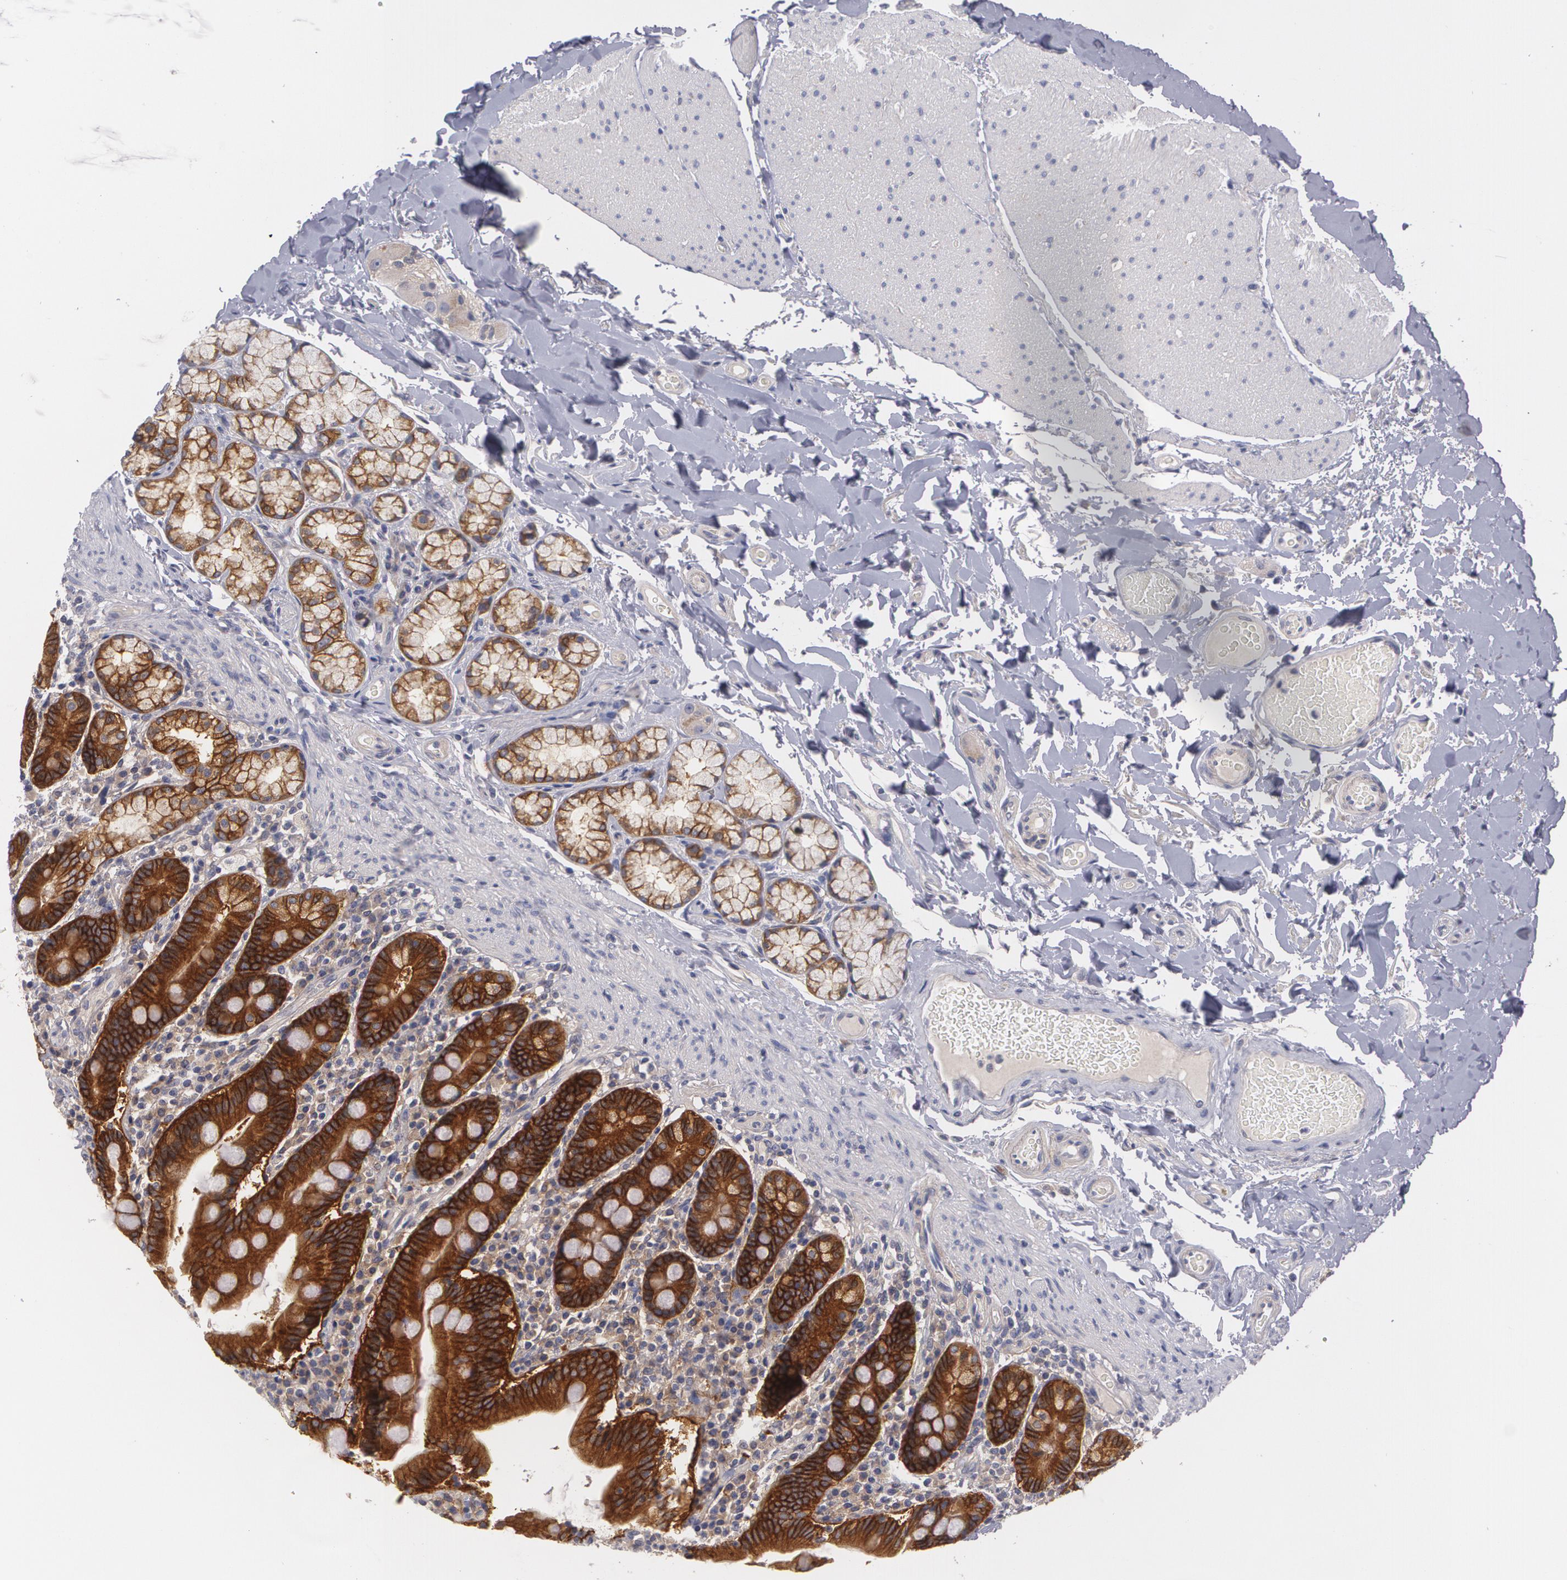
{"staining": {"intensity": "strong", "quantity": ">75%", "location": "cytoplasmic/membranous"}, "tissue": "duodenum", "cell_type": "Glandular cells", "image_type": "normal", "snomed": [{"axis": "morphology", "description": "Normal tissue, NOS"}, {"axis": "topography", "description": "Duodenum"}], "caption": "This micrograph displays immunohistochemistry (IHC) staining of normal duodenum, with high strong cytoplasmic/membranous staining in approximately >75% of glandular cells.", "gene": "CASK", "patient": {"sex": "male", "age": 73}}